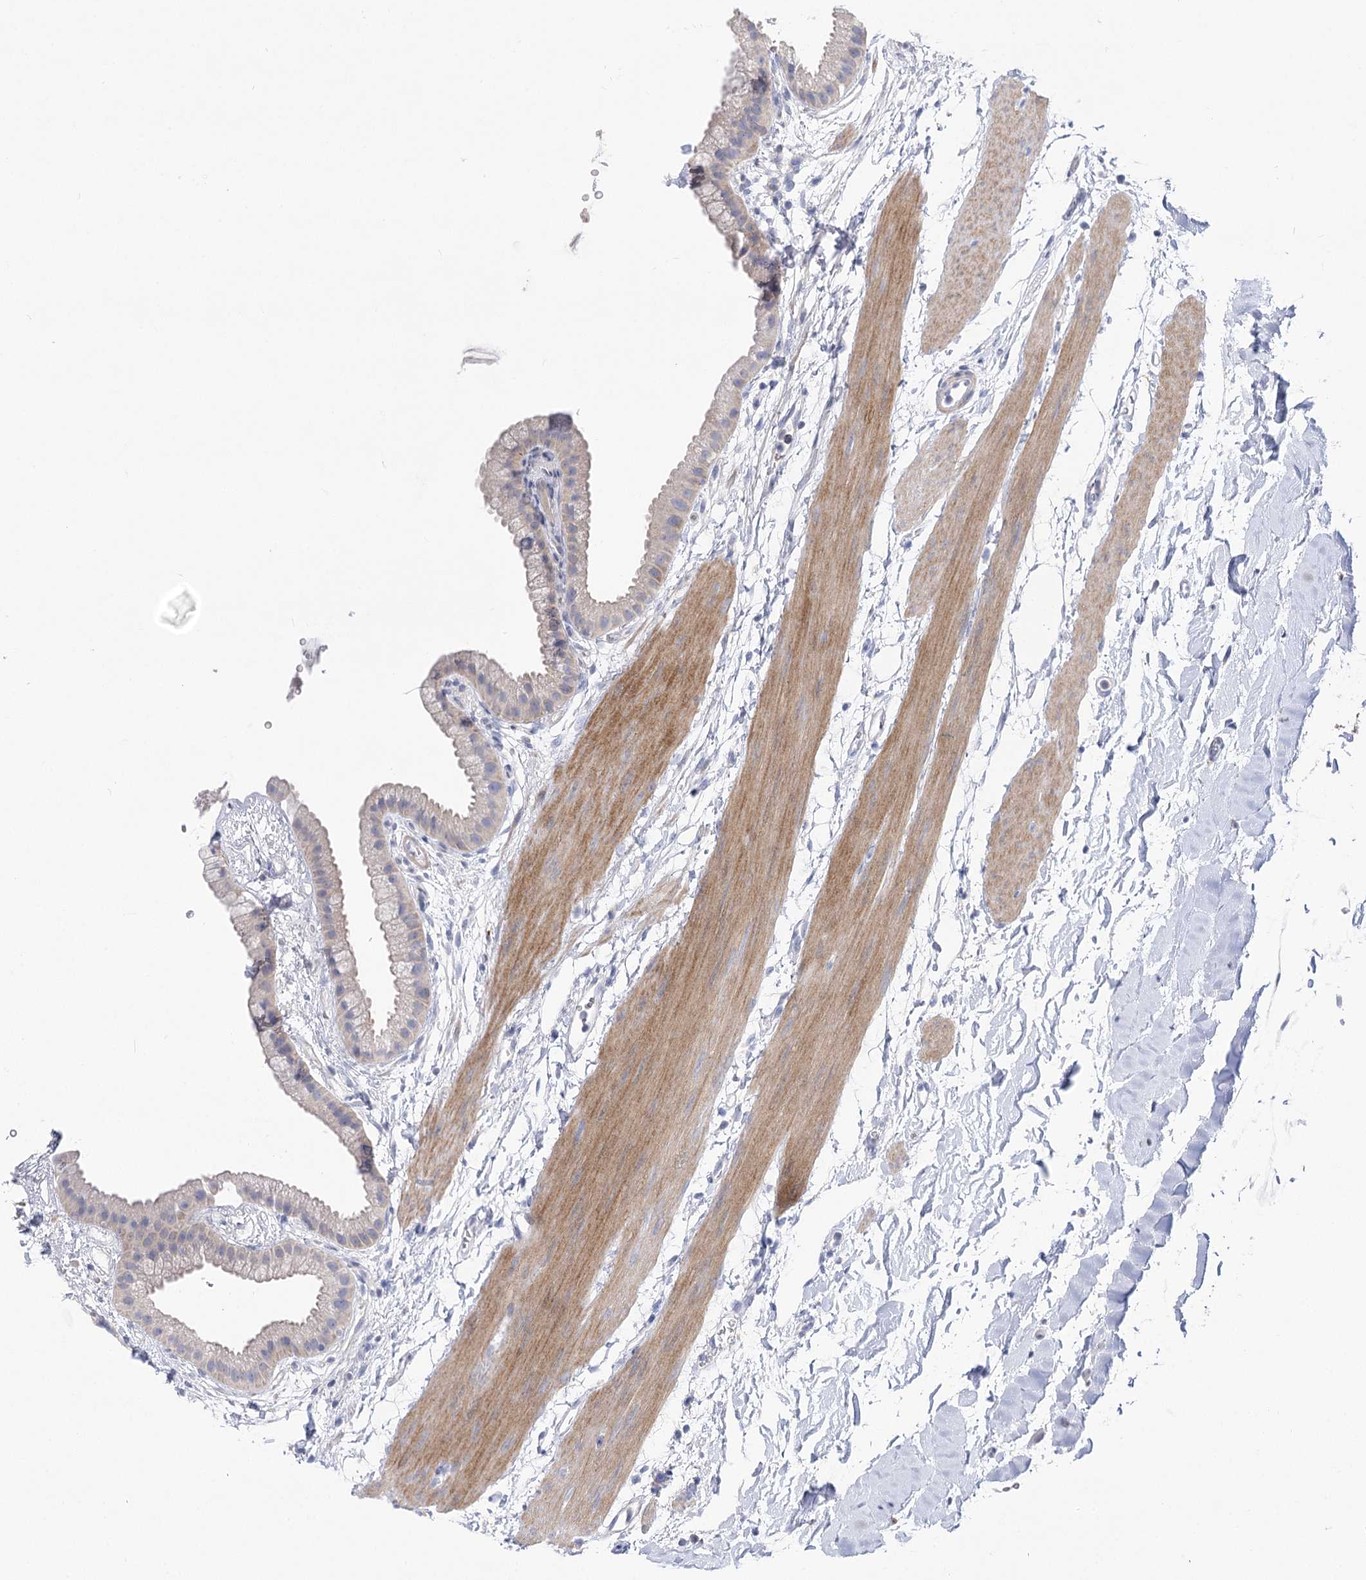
{"staining": {"intensity": "moderate", "quantity": "<25%", "location": "cytoplasmic/membranous"}, "tissue": "gallbladder", "cell_type": "Glandular cells", "image_type": "normal", "snomed": [{"axis": "morphology", "description": "Normal tissue, NOS"}, {"axis": "topography", "description": "Gallbladder"}], "caption": "Protein expression analysis of normal gallbladder shows moderate cytoplasmic/membranous staining in about <25% of glandular cells. The staining was performed using DAB, with brown indicating positive protein expression. Nuclei are stained blue with hematoxylin.", "gene": "NRAP", "patient": {"sex": "female", "age": 64}}